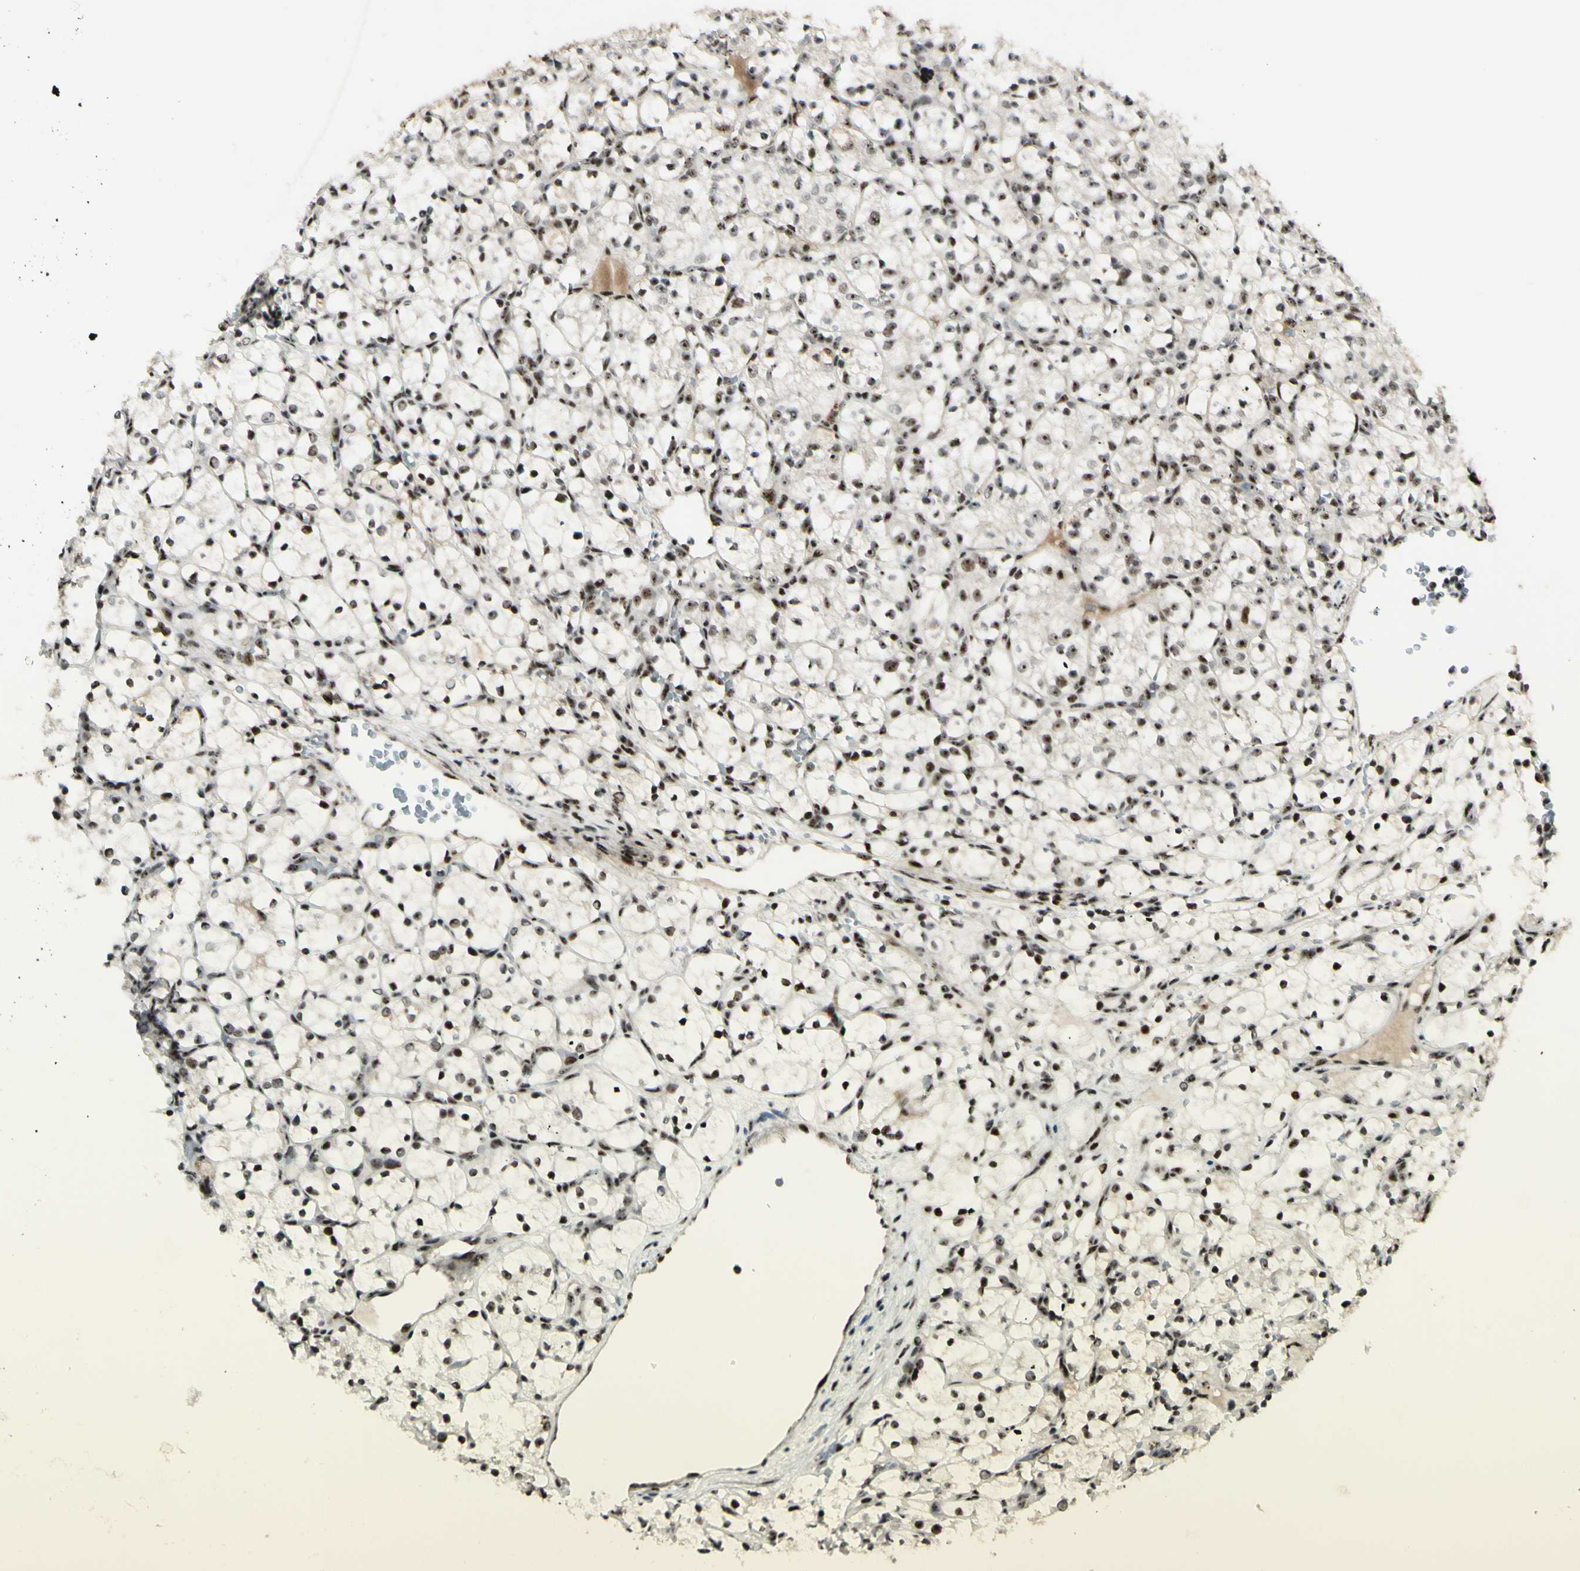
{"staining": {"intensity": "strong", "quantity": ">75%", "location": "nuclear"}, "tissue": "renal cancer", "cell_type": "Tumor cells", "image_type": "cancer", "snomed": [{"axis": "morphology", "description": "Adenocarcinoma, NOS"}, {"axis": "topography", "description": "Kidney"}], "caption": "Protein positivity by IHC displays strong nuclear staining in about >75% of tumor cells in renal cancer (adenocarcinoma).", "gene": "DHX9", "patient": {"sex": "female", "age": 69}}